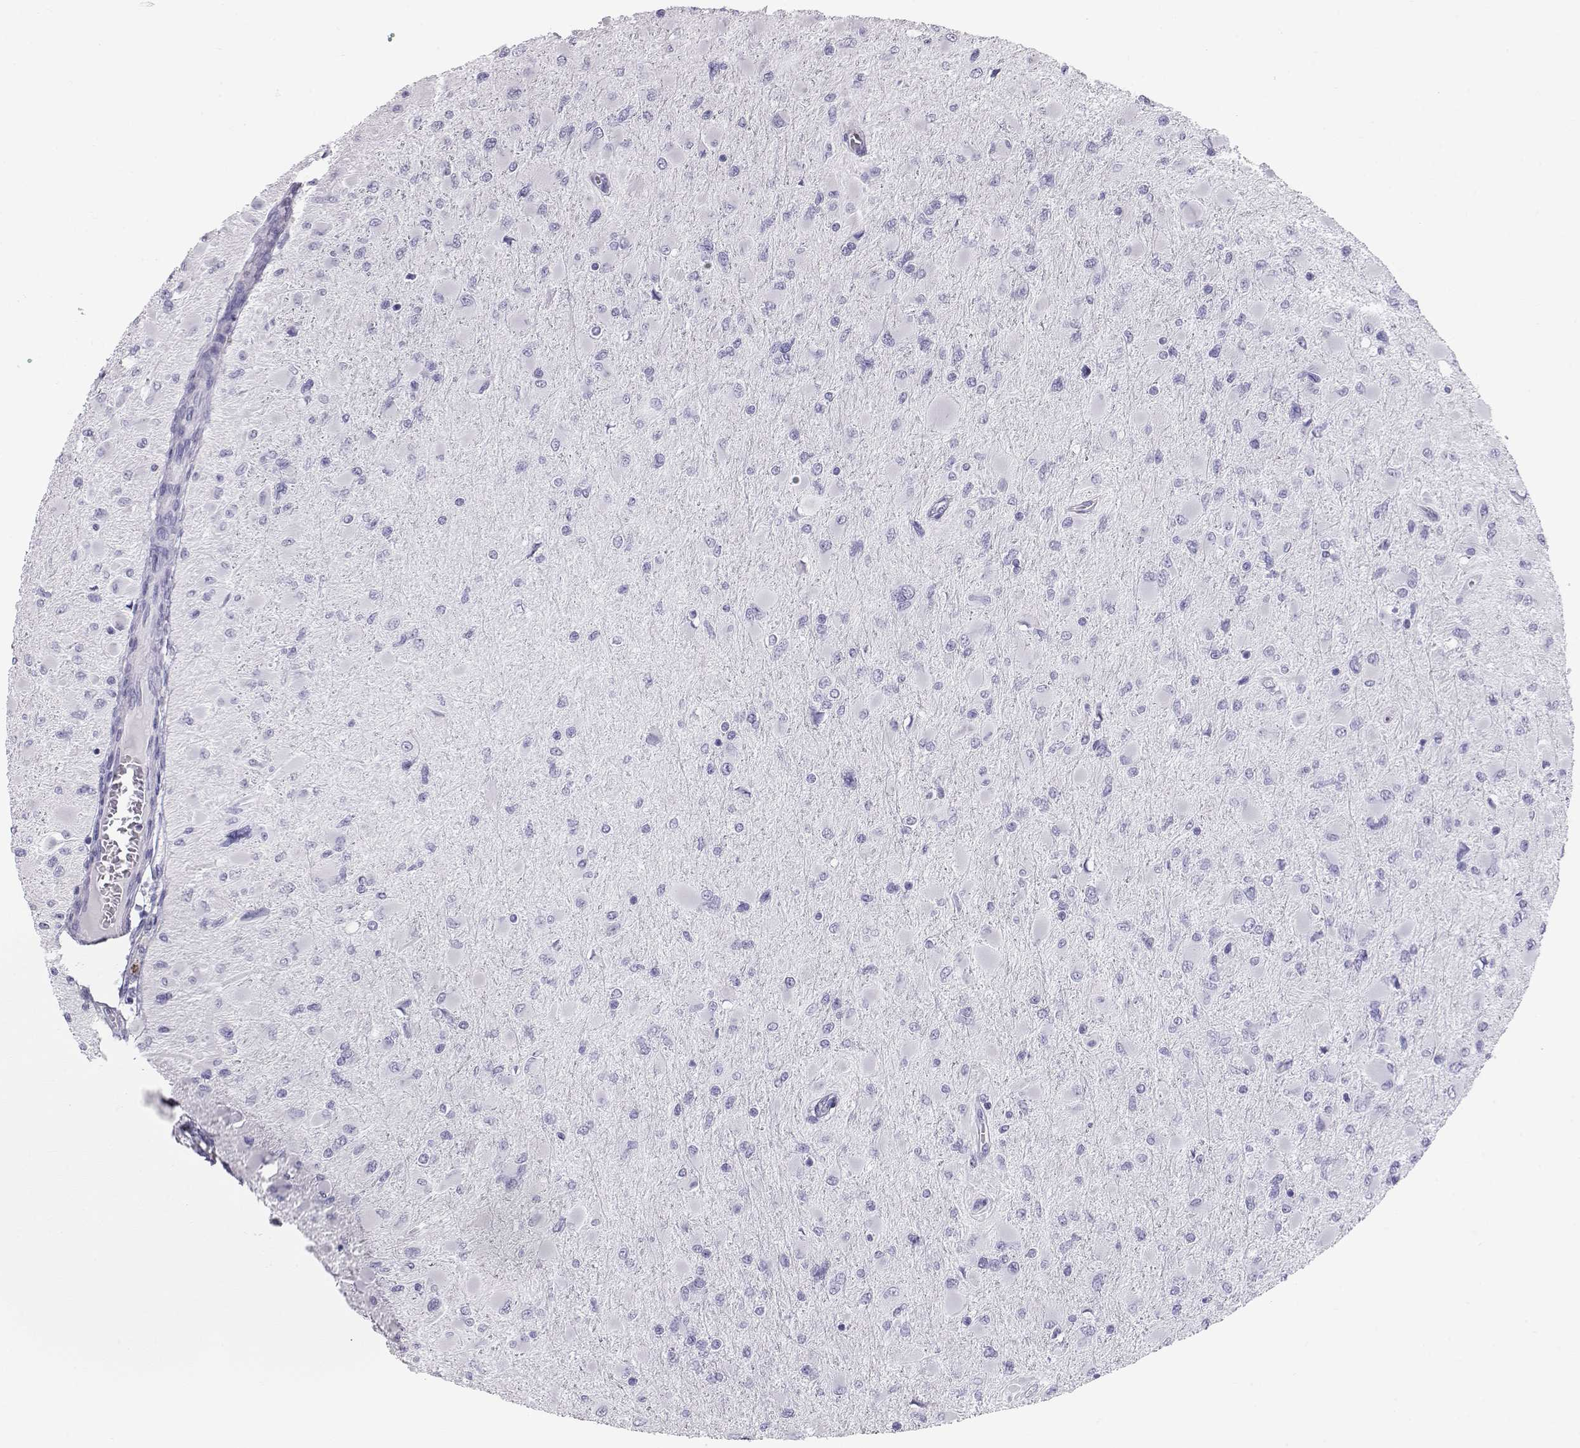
{"staining": {"intensity": "negative", "quantity": "none", "location": "none"}, "tissue": "glioma", "cell_type": "Tumor cells", "image_type": "cancer", "snomed": [{"axis": "morphology", "description": "Glioma, malignant, High grade"}, {"axis": "topography", "description": "Cerebral cortex"}], "caption": "IHC histopathology image of neoplastic tissue: human malignant glioma (high-grade) stained with DAB exhibits no significant protein positivity in tumor cells.", "gene": "RD3", "patient": {"sex": "female", "age": 36}}